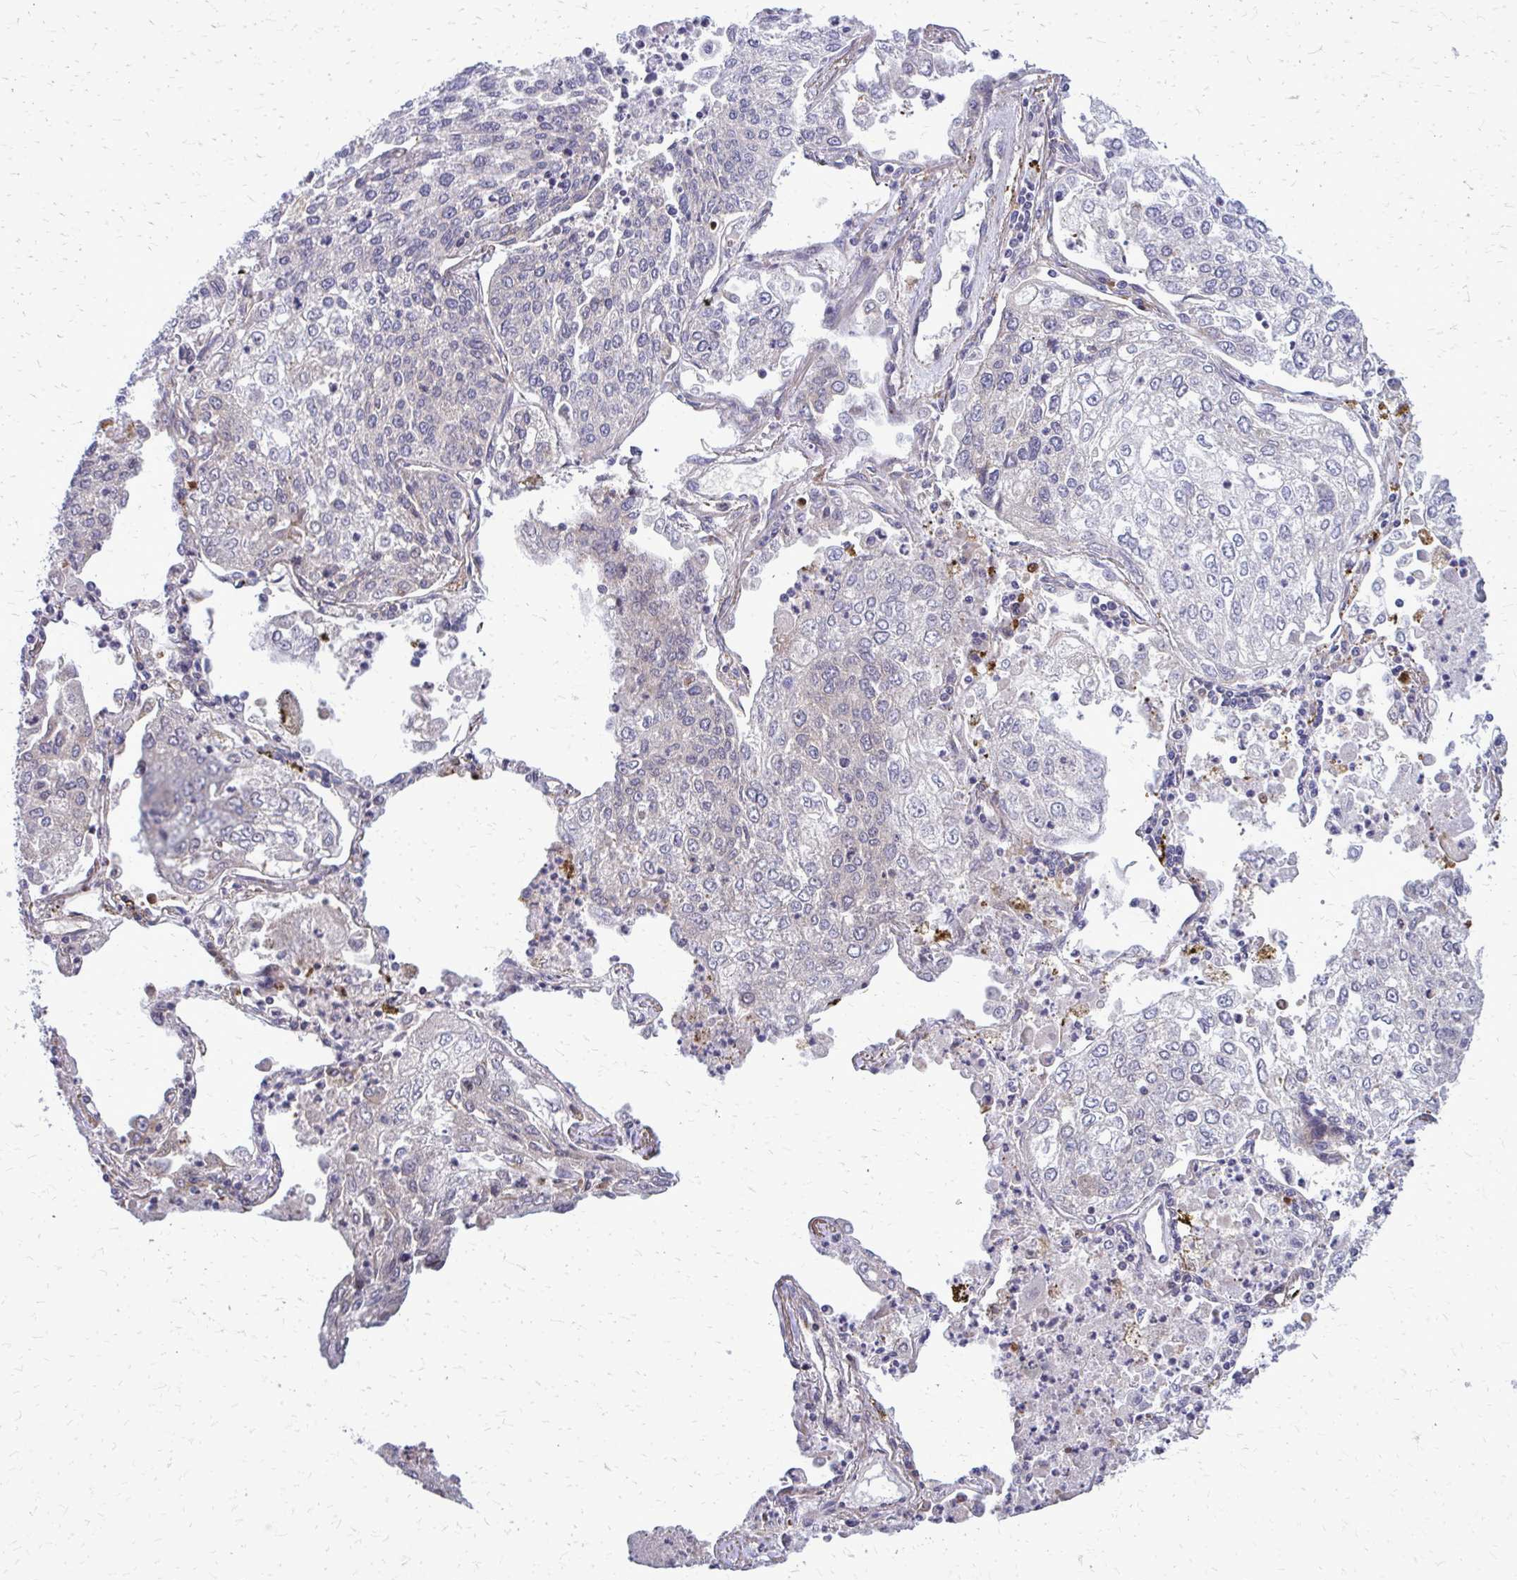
{"staining": {"intensity": "negative", "quantity": "none", "location": "none"}, "tissue": "lung cancer", "cell_type": "Tumor cells", "image_type": "cancer", "snomed": [{"axis": "morphology", "description": "Squamous cell carcinoma, NOS"}, {"axis": "topography", "description": "Lung"}], "caption": "There is no significant staining in tumor cells of squamous cell carcinoma (lung).", "gene": "PDK4", "patient": {"sex": "male", "age": 74}}